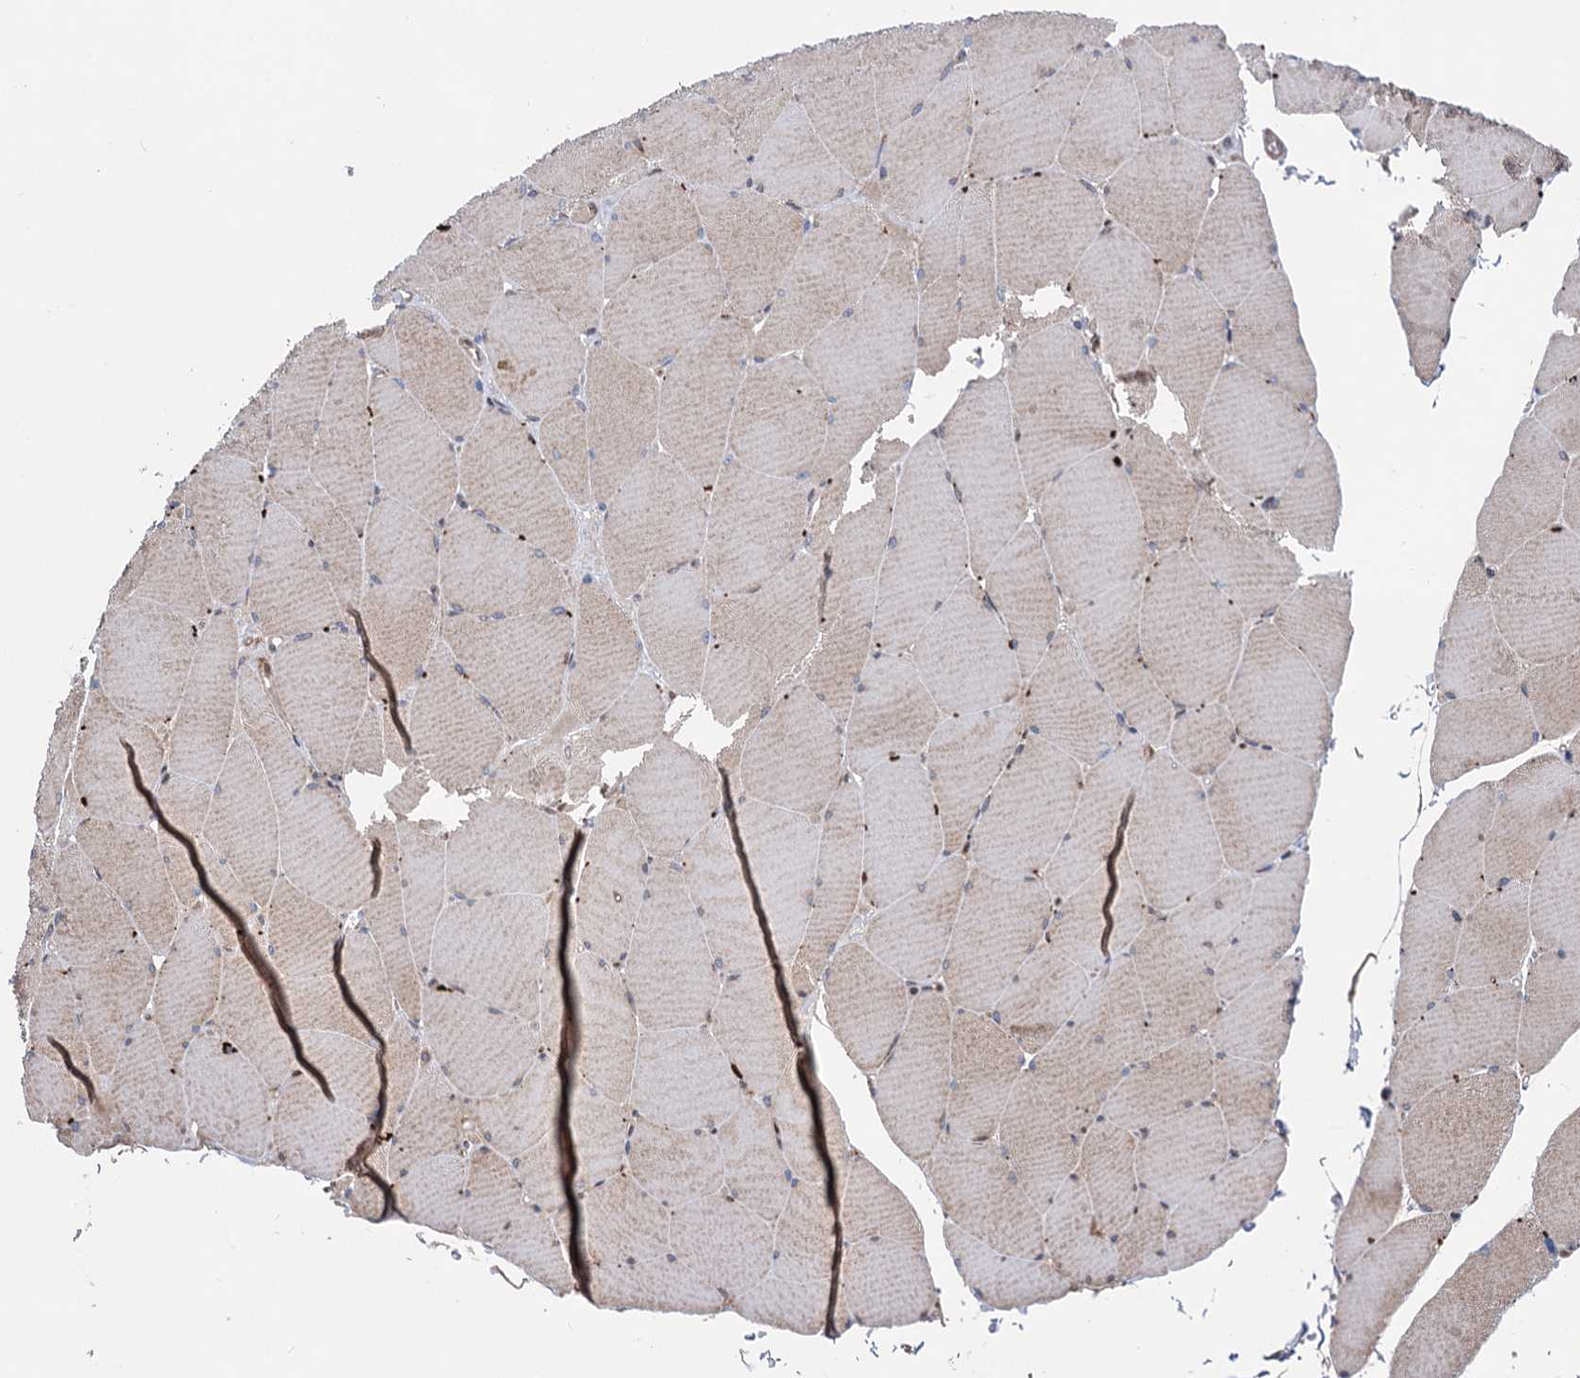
{"staining": {"intensity": "moderate", "quantity": "<25%", "location": "cytoplasmic/membranous"}, "tissue": "skeletal muscle", "cell_type": "Myocytes", "image_type": "normal", "snomed": [{"axis": "morphology", "description": "Normal tissue, NOS"}, {"axis": "topography", "description": "Skeletal muscle"}, {"axis": "topography", "description": "Head-Neck"}], "caption": "Immunohistochemistry photomicrograph of benign human skeletal muscle stained for a protein (brown), which displays low levels of moderate cytoplasmic/membranous staining in about <25% of myocytes.", "gene": "UBR1", "patient": {"sex": "male", "age": 66}}